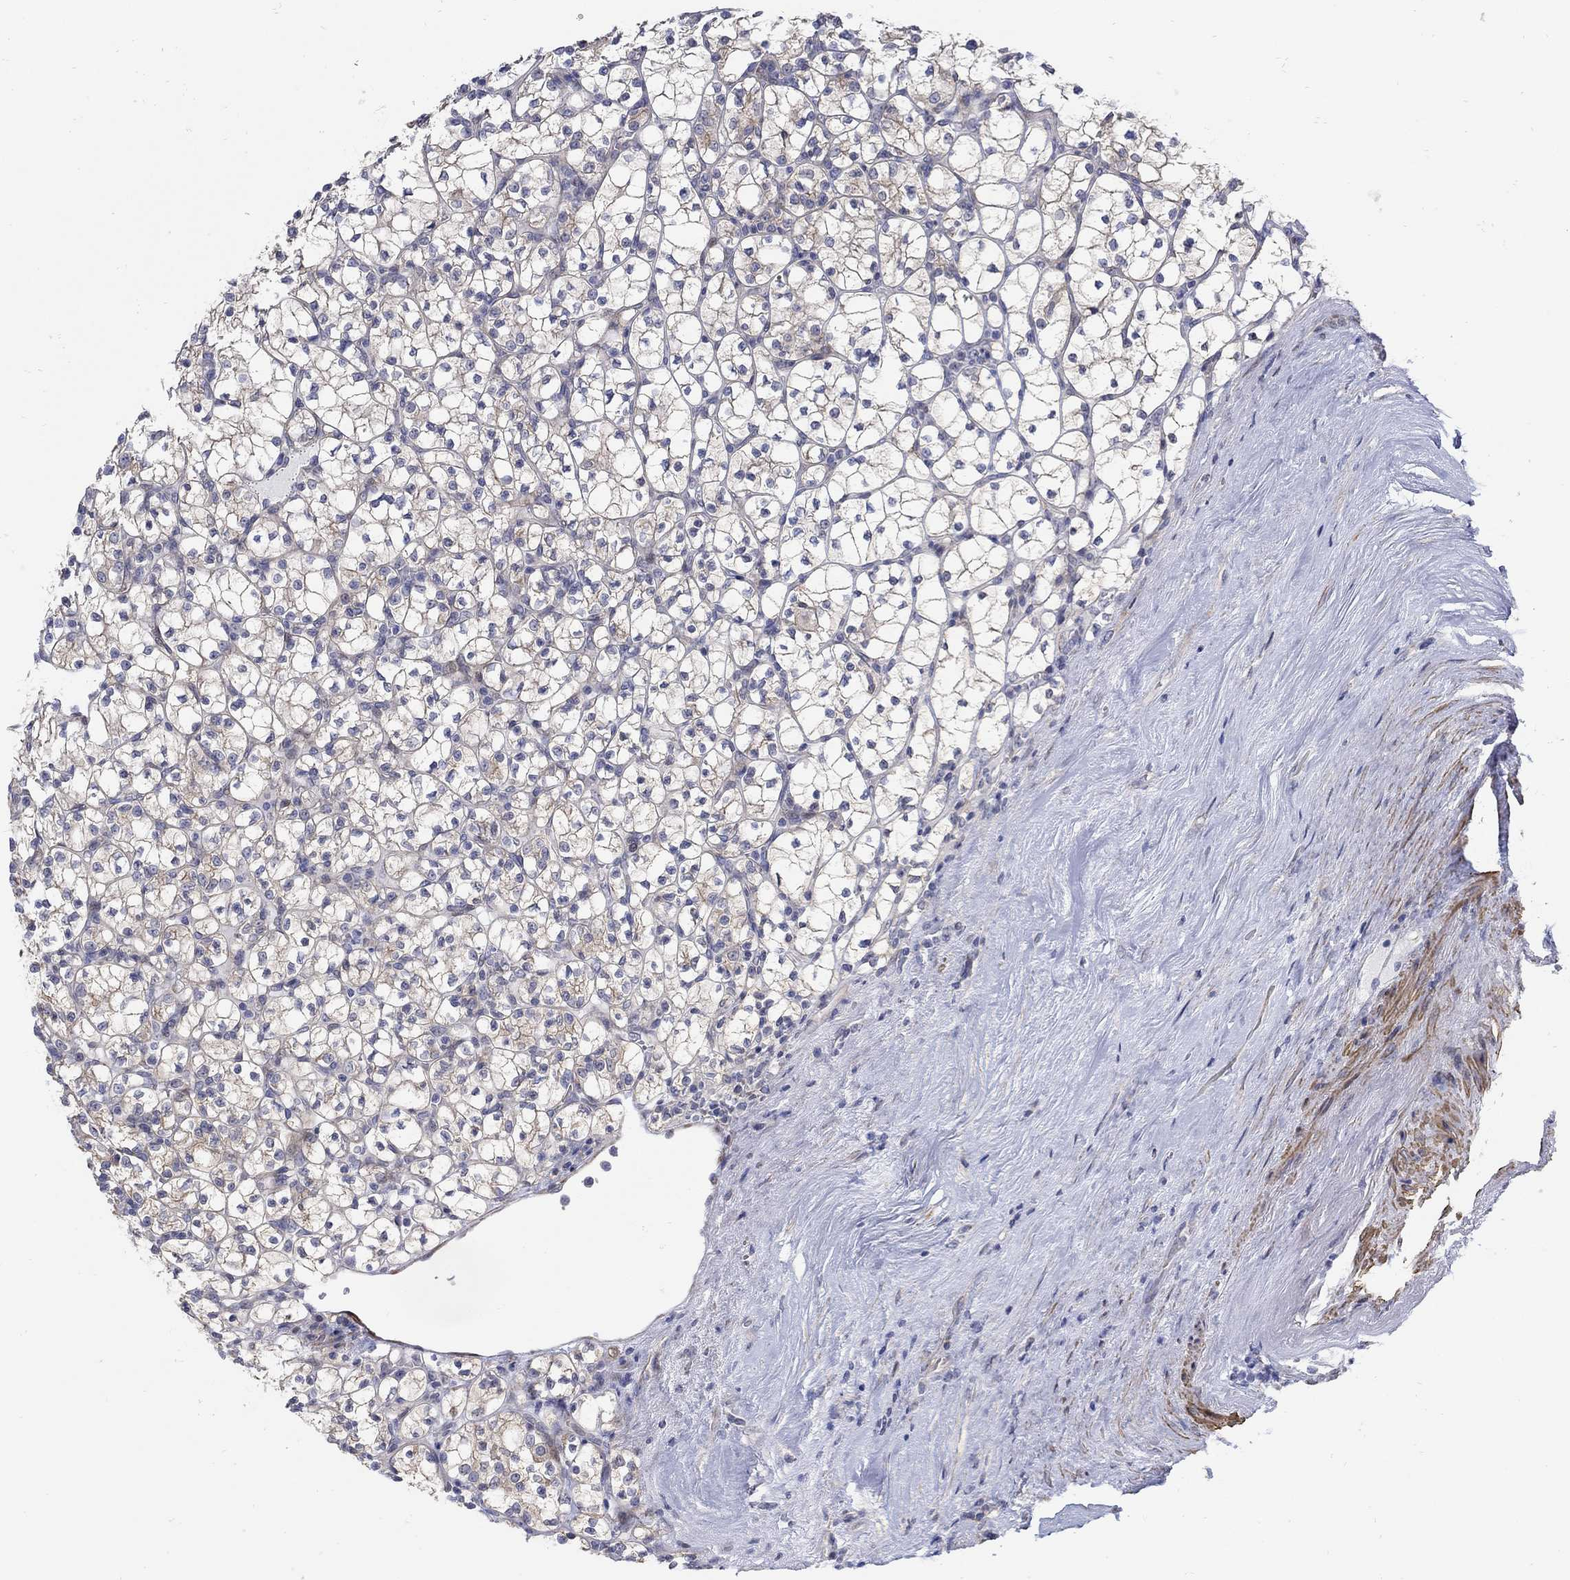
{"staining": {"intensity": "weak", "quantity": "25%-75%", "location": "cytoplasmic/membranous"}, "tissue": "renal cancer", "cell_type": "Tumor cells", "image_type": "cancer", "snomed": [{"axis": "morphology", "description": "Adenocarcinoma, NOS"}, {"axis": "topography", "description": "Kidney"}], "caption": "Renal cancer (adenocarcinoma) stained for a protein (brown) reveals weak cytoplasmic/membranous positive expression in about 25%-75% of tumor cells.", "gene": "SCN7A", "patient": {"sex": "female", "age": 89}}